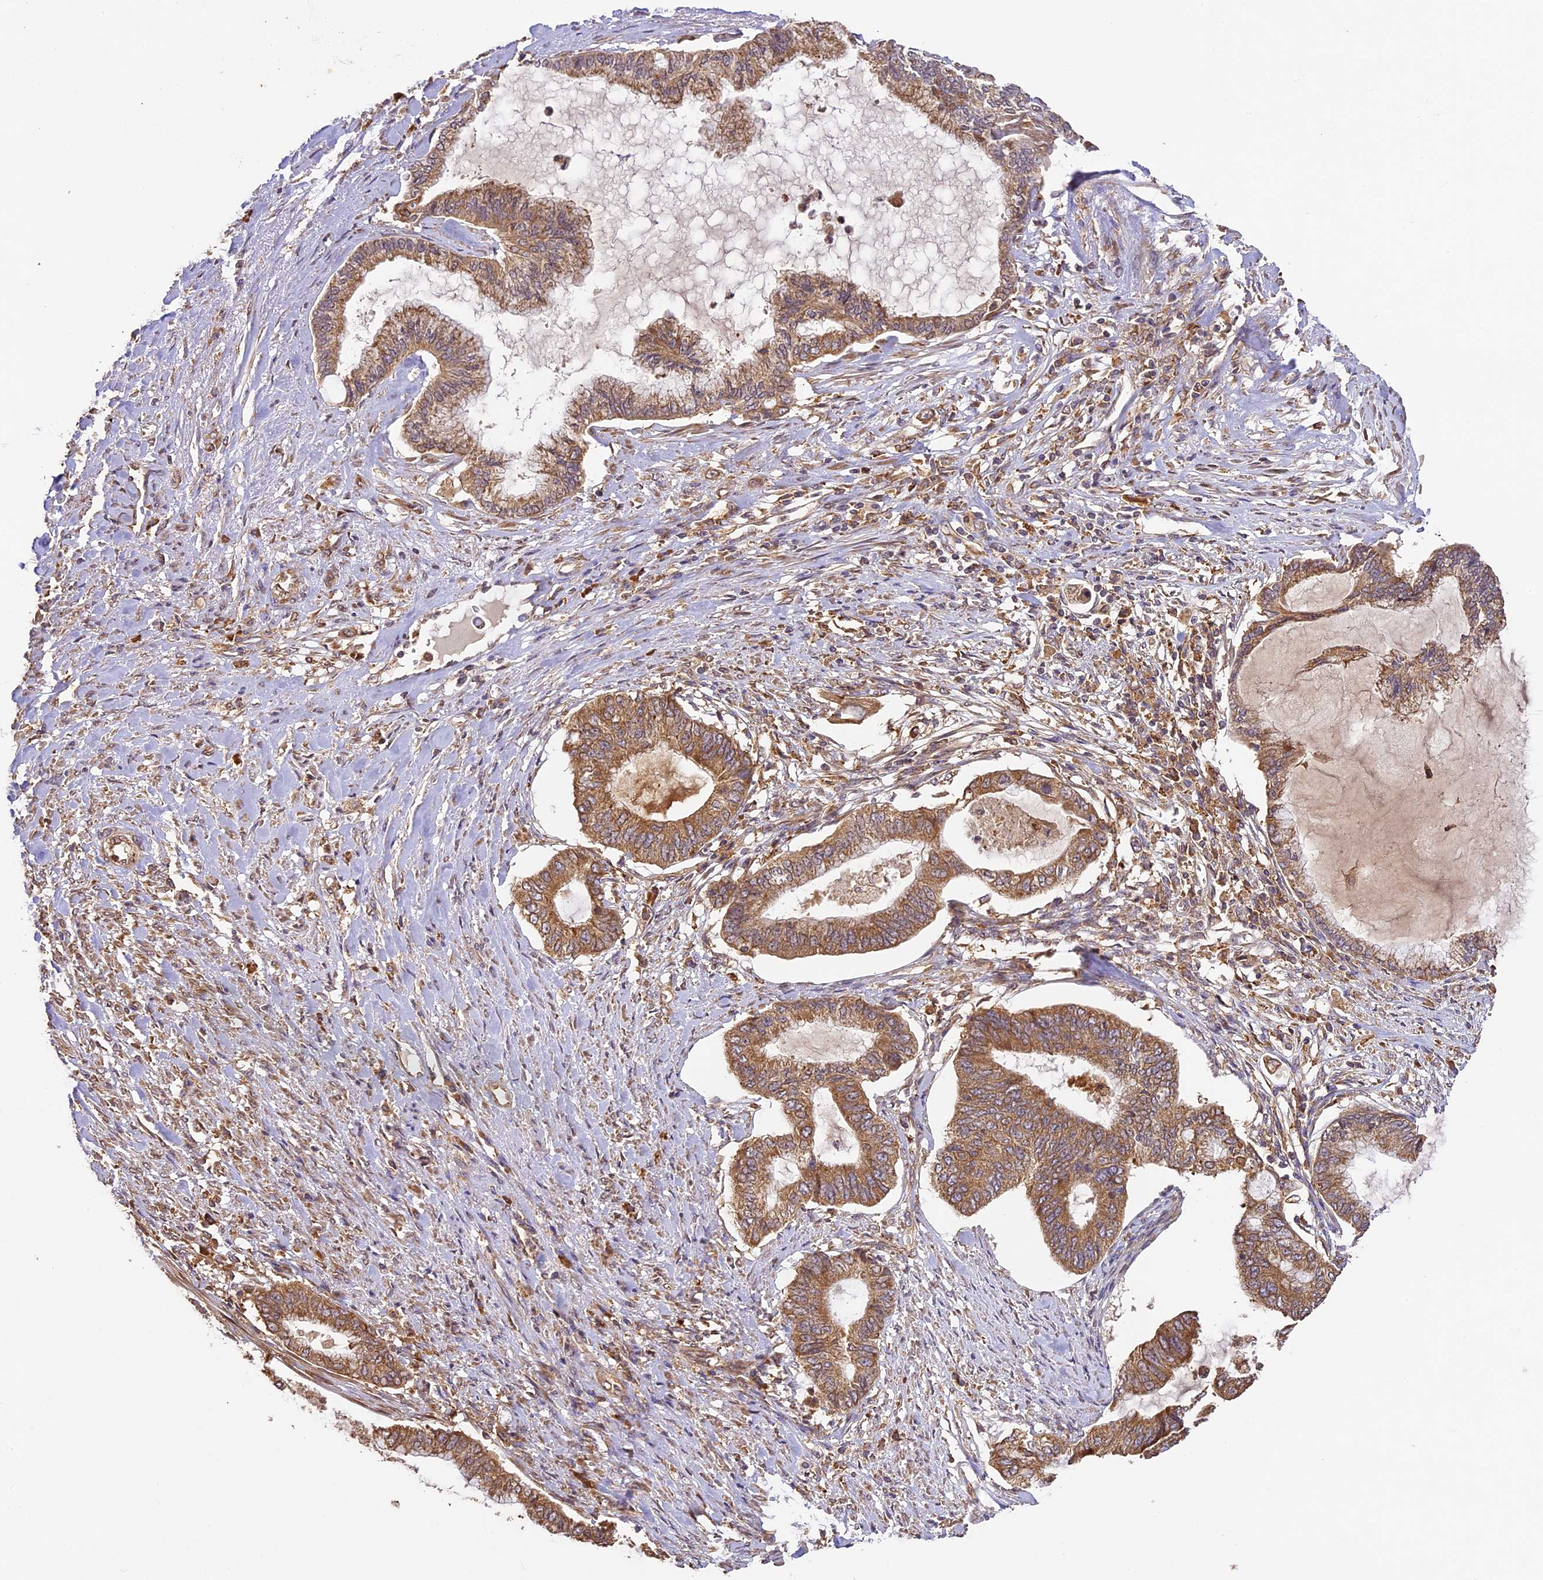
{"staining": {"intensity": "moderate", "quantity": ">75%", "location": "cytoplasmic/membranous"}, "tissue": "endometrial cancer", "cell_type": "Tumor cells", "image_type": "cancer", "snomed": [{"axis": "morphology", "description": "Adenocarcinoma, NOS"}, {"axis": "topography", "description": "Endometrium"}], "caption": "Human endometrial adenocarcinoma stained with a brown dye demonstrates moderate cytoplasmic/membranous positive expression in about >75% of tumor cells.", "gene": "BRAP", "patient": {"sex": "female", "age": 86}}